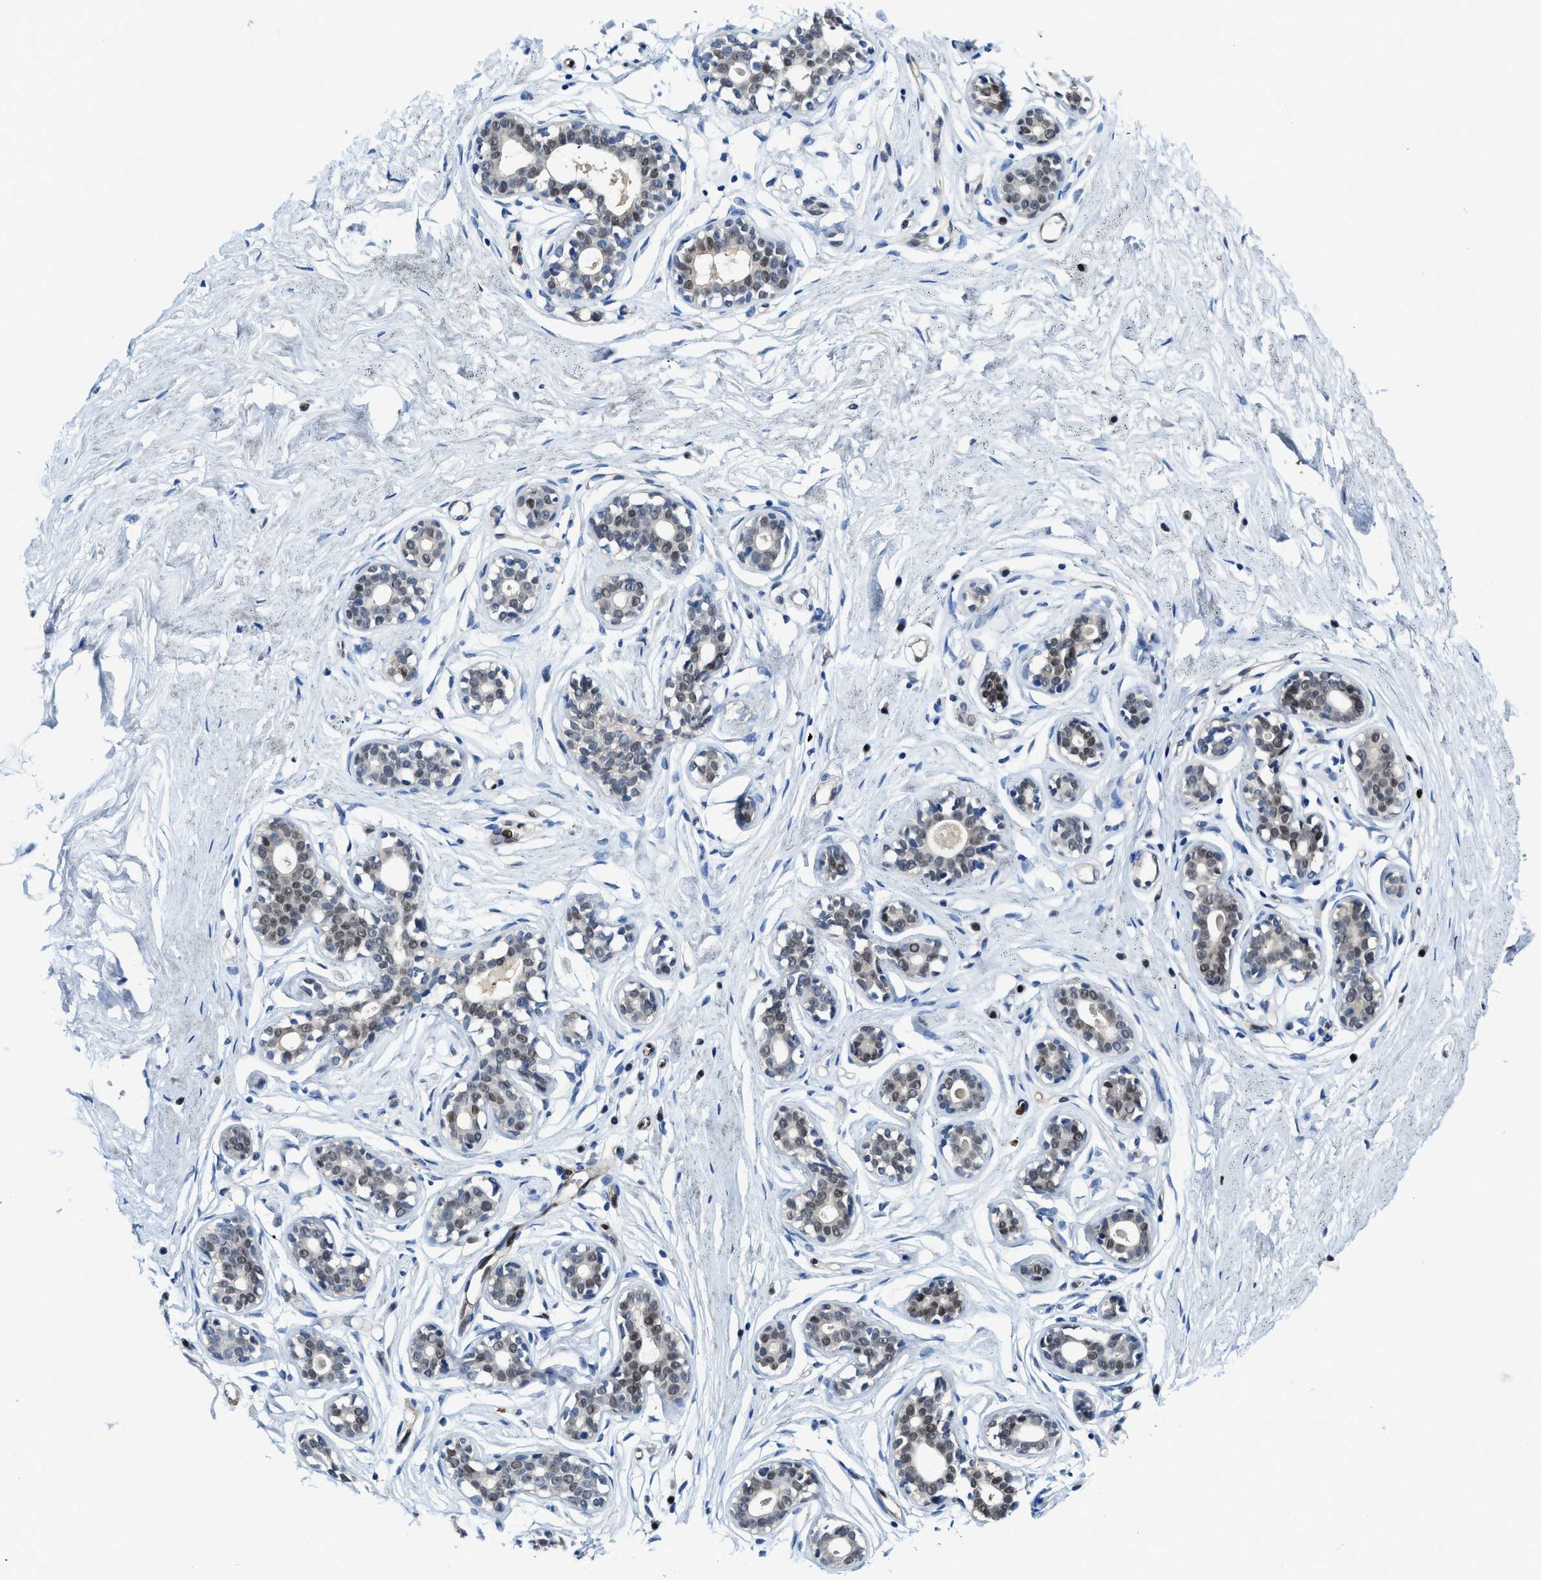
{"staining": {"intensity": "negative", "quantity": "none", "location": "none"}, "tissue": "breast", "cell_type": "Adipocytes", "image_type": "normal", "snomed": [{"axis": "morphology", "description": "Normal tissue, NOS"}, {"axis": "topography", "description": "Breast"}], "caption": "Immunohistochemistry (IHC) micrograph of benign breast: human breast stained with DAB displays no significant protein expression in adipocytes.", "gene": "LTA4H", "patient": {"sex": "female", "age": 23}}